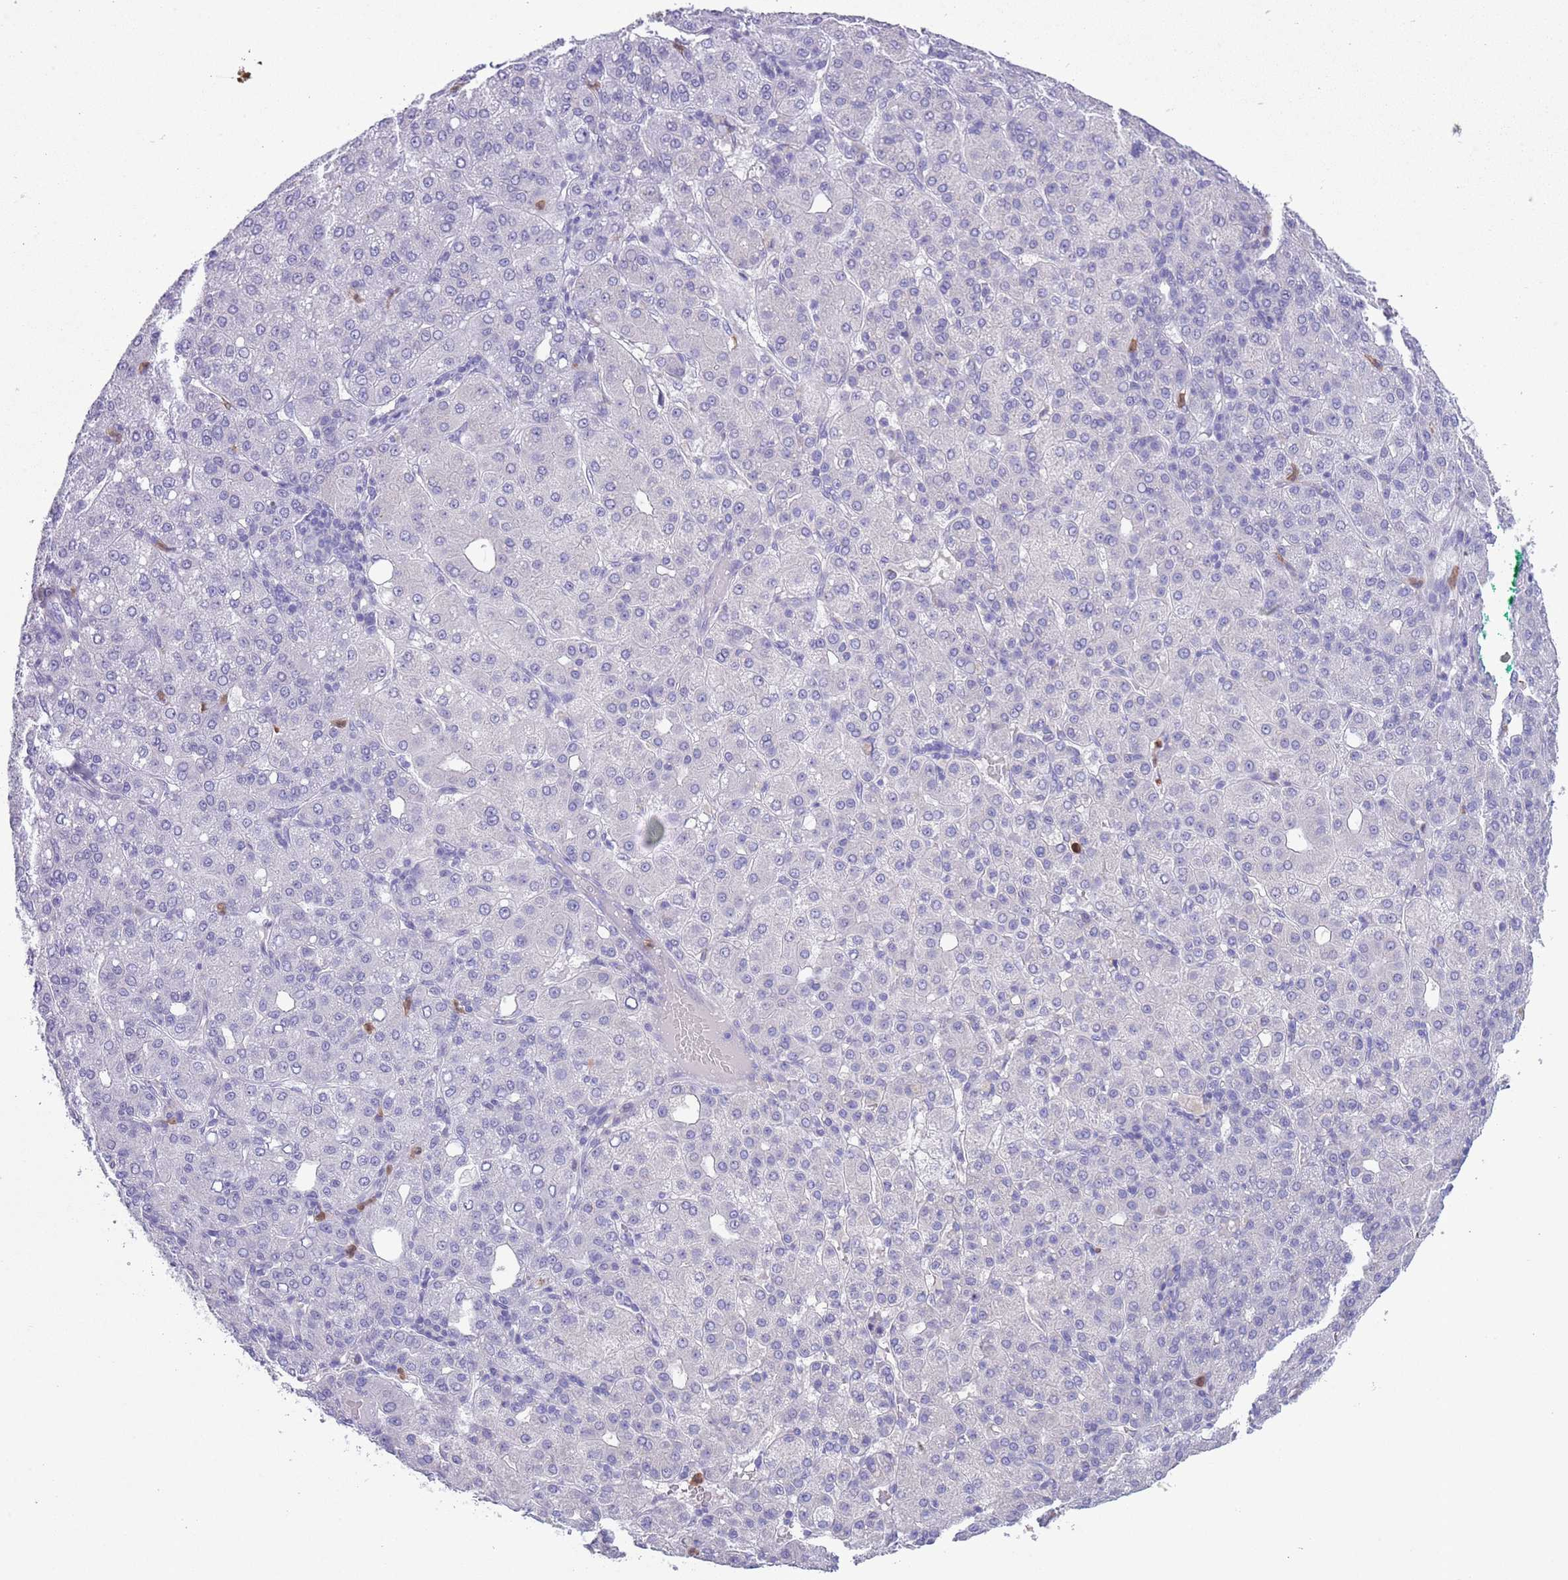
{"staining": {"intensity": "negative", "quantity": "none", "location": "none"}, "tissue": "liver cancer", "cell_type": "Tumor cells", "image_type": "cancer", "snomed": [{"axis": "morphology", "description": "Carcinoma, Hepatocellular, NOS"}, {"axis": "topography", "description": "Liver"}], "caption": "This is an immunohistochemistry (IHC) histopathology image of liver cancer (hepatocellular carcinoma). There is no expression in tumor cells.", "gene": "ZFP2", "patient": {"sex": "male", "age": 65}}